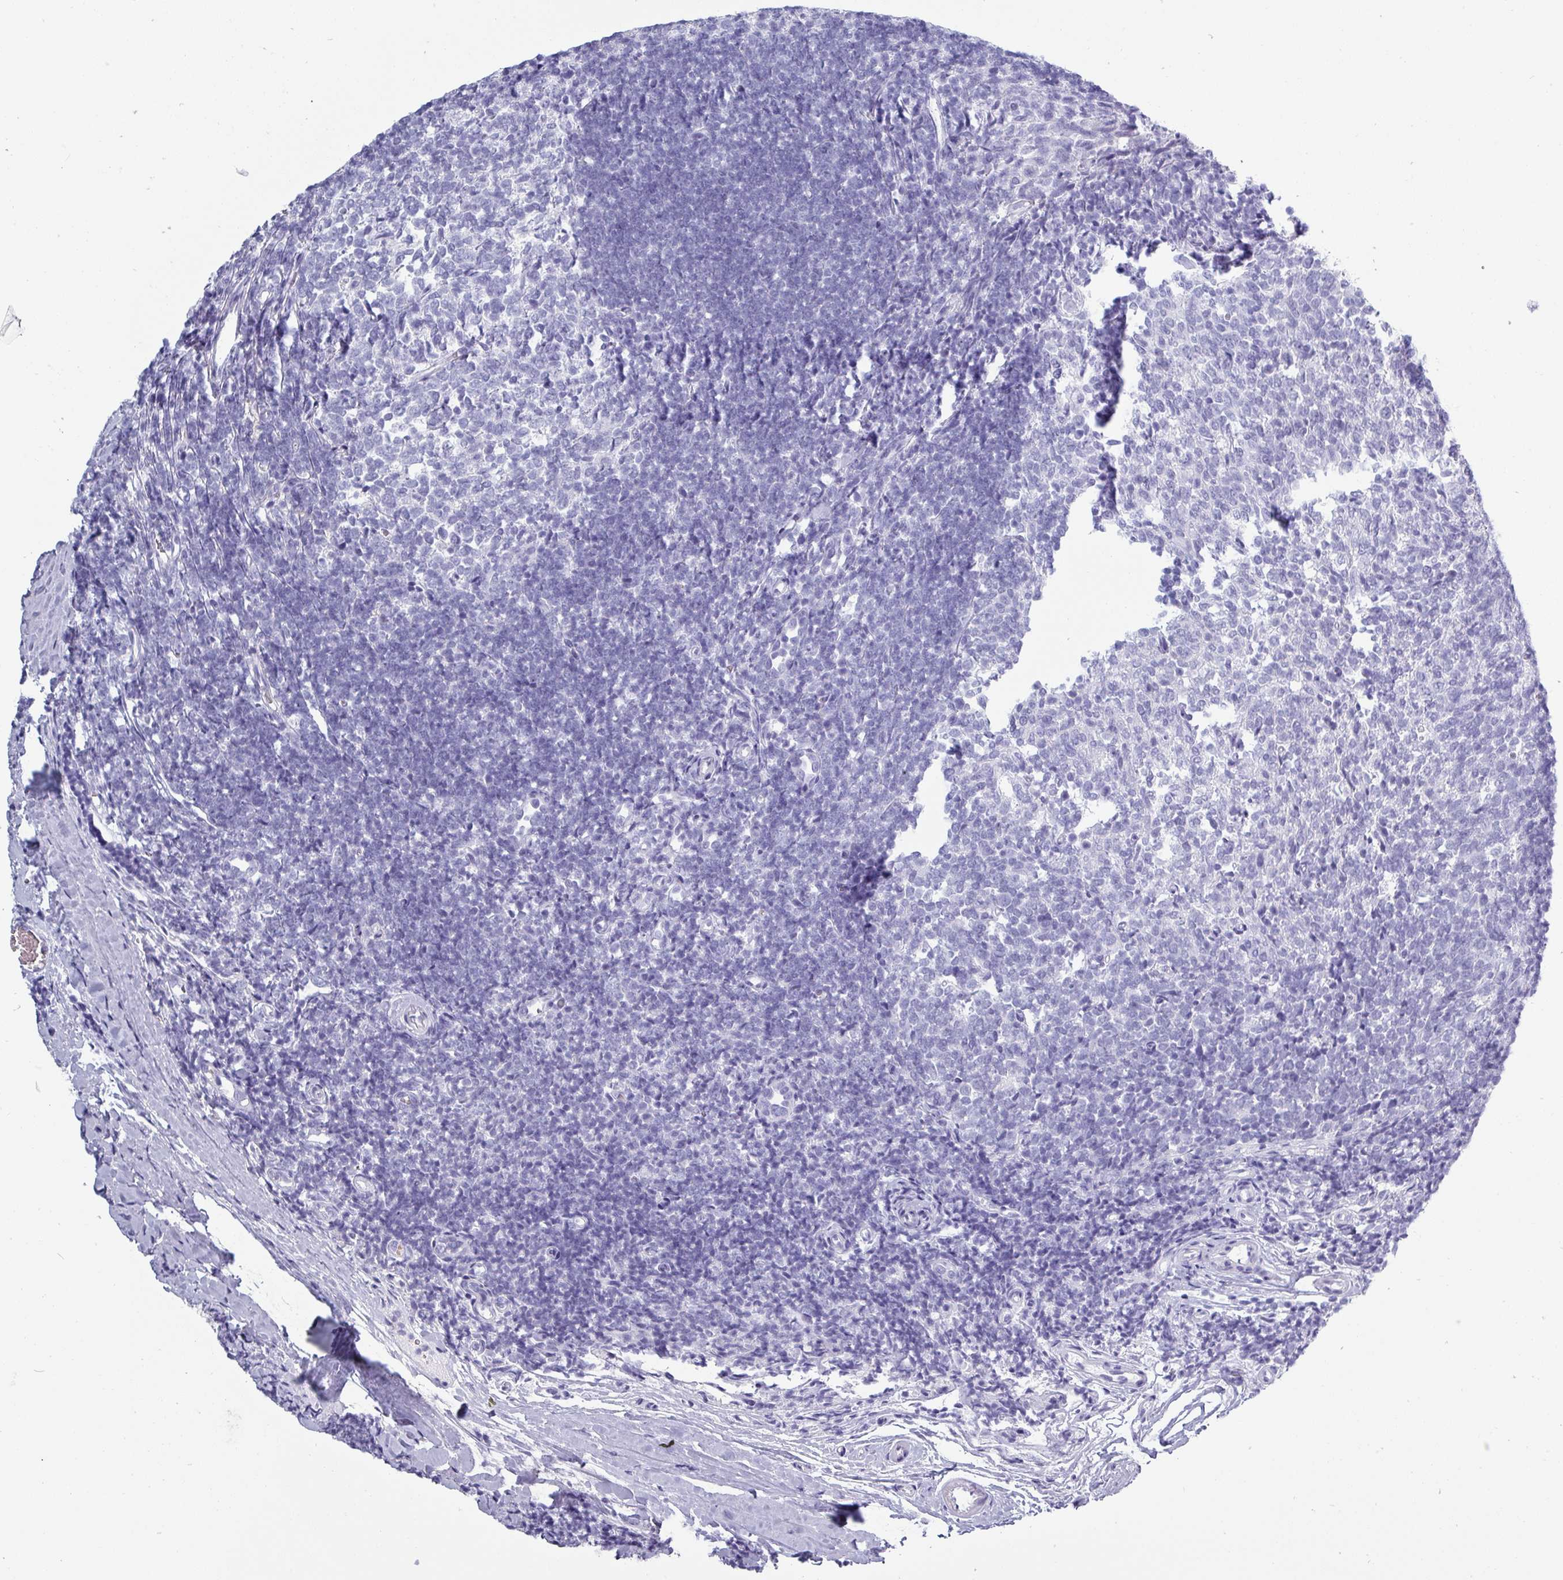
{"staining": {"intensity": "negative", "quantity": "none", "location": "none"}, "tissue": "tonsil", "cell_type": "Germinal center cells", "image_type": "normal", "snomed": [{"axis": "morphology", "description": "Normal tissue, NOS"}, {"axis": "topography", "description": "Tonsil"}], "caption": "Immunohistochemistry (IHC) micrograph of normal tonsil stained for a protein (brown), which reveals no staining in germinal center cells.", "gene": "CRYBB2", "patient": {"sex": "female", "age": 10}}